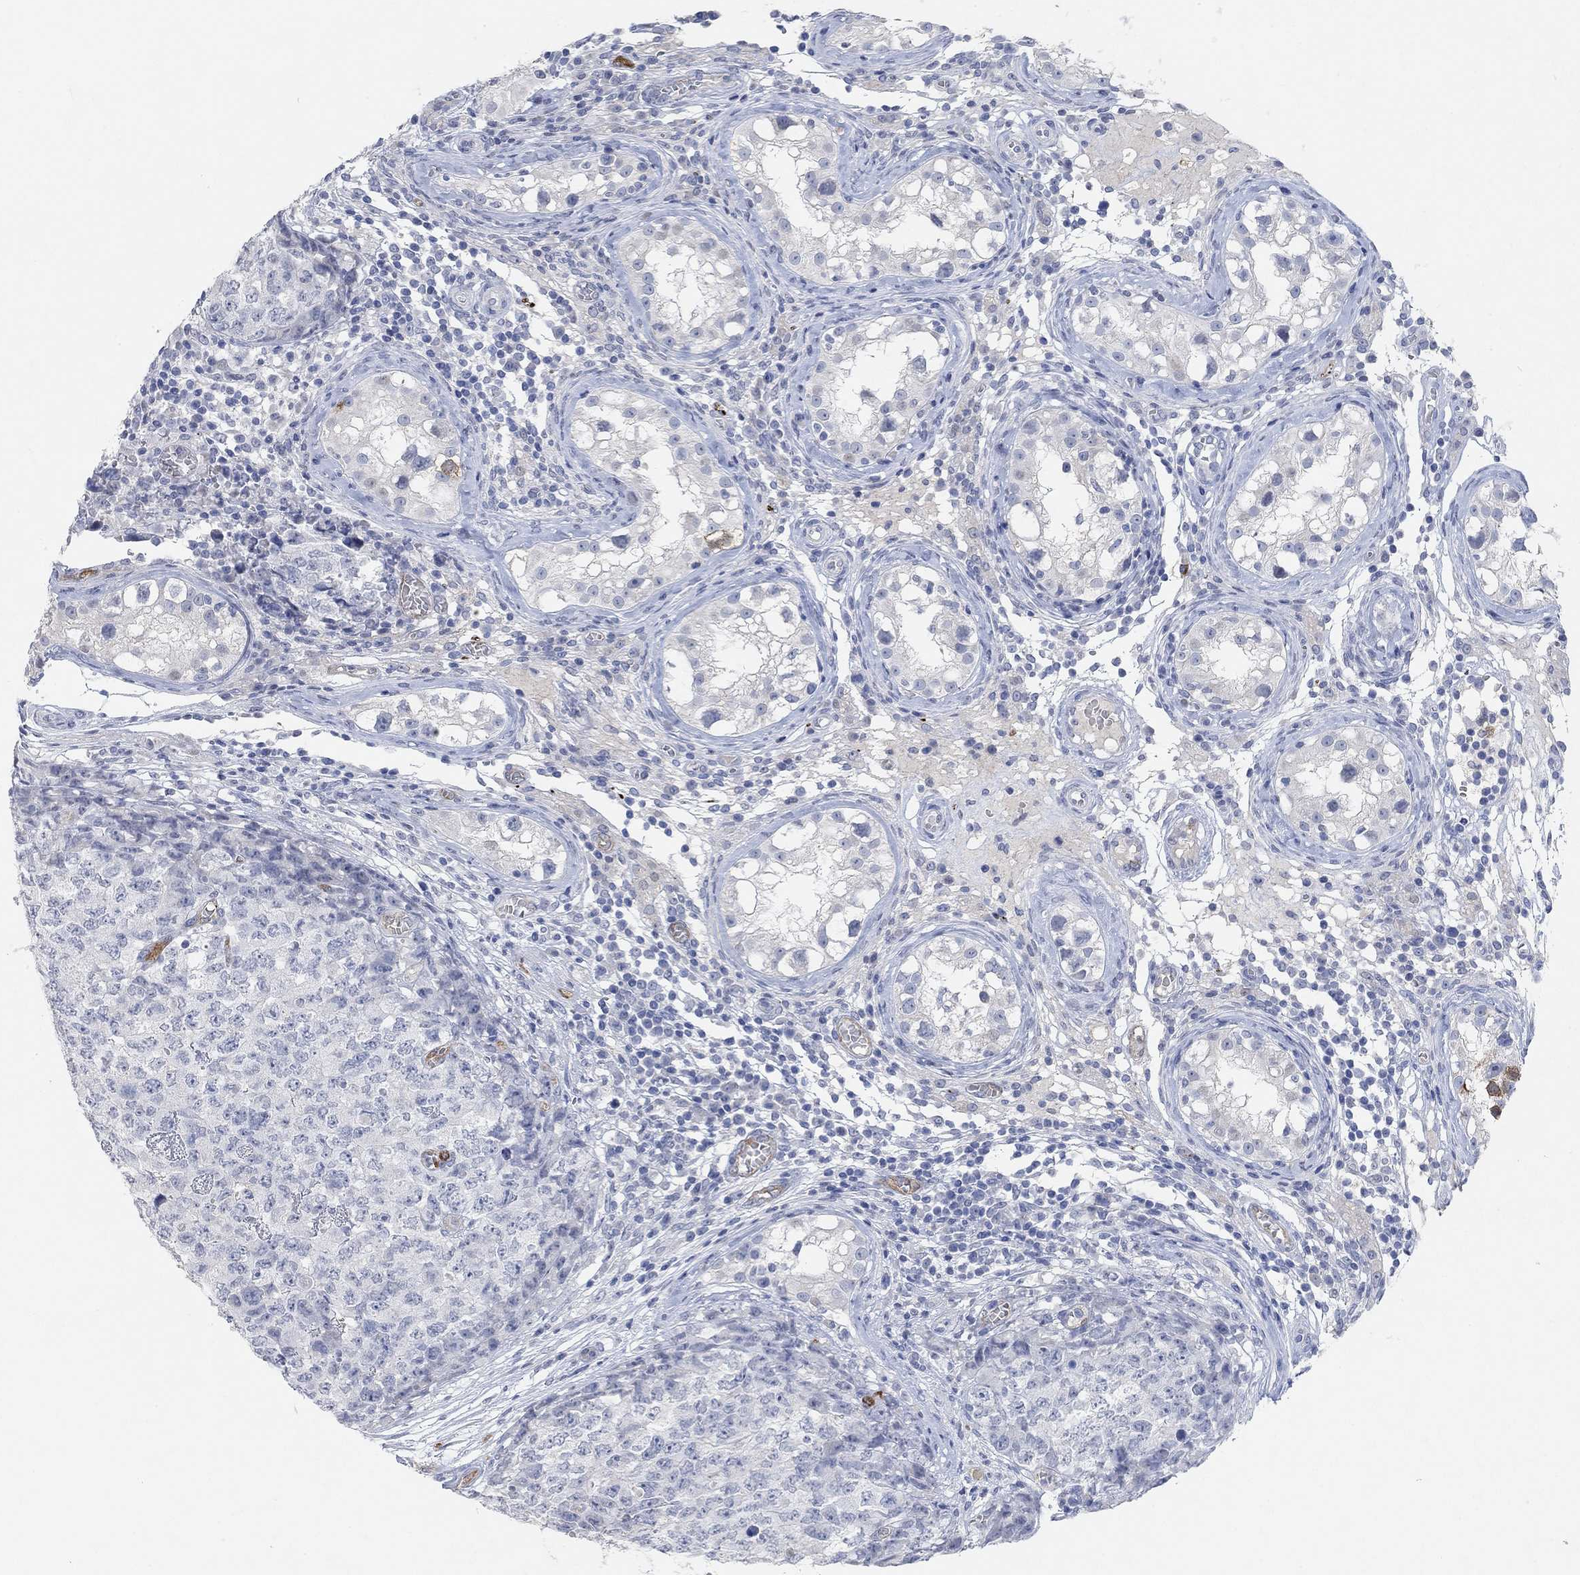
{"staining": {"intensity": "negative", "quantity": "none", "location": "none"}, "tissue": "testis cancer", "cell_type": "Tumor cells", "image_type": "cancer", "snomed": [{"axis": "morphology", "description": "Carcinoma, Embryonal, NOS"}, {"axis": "topography", "description": "Testis"}], "caption": "DAB immunohistochemical staining of human testis cancer demonstrates no significant staining in tumor cells.", "gene": "VAT1L", "patient": {"sex": "male", "age": 23}}